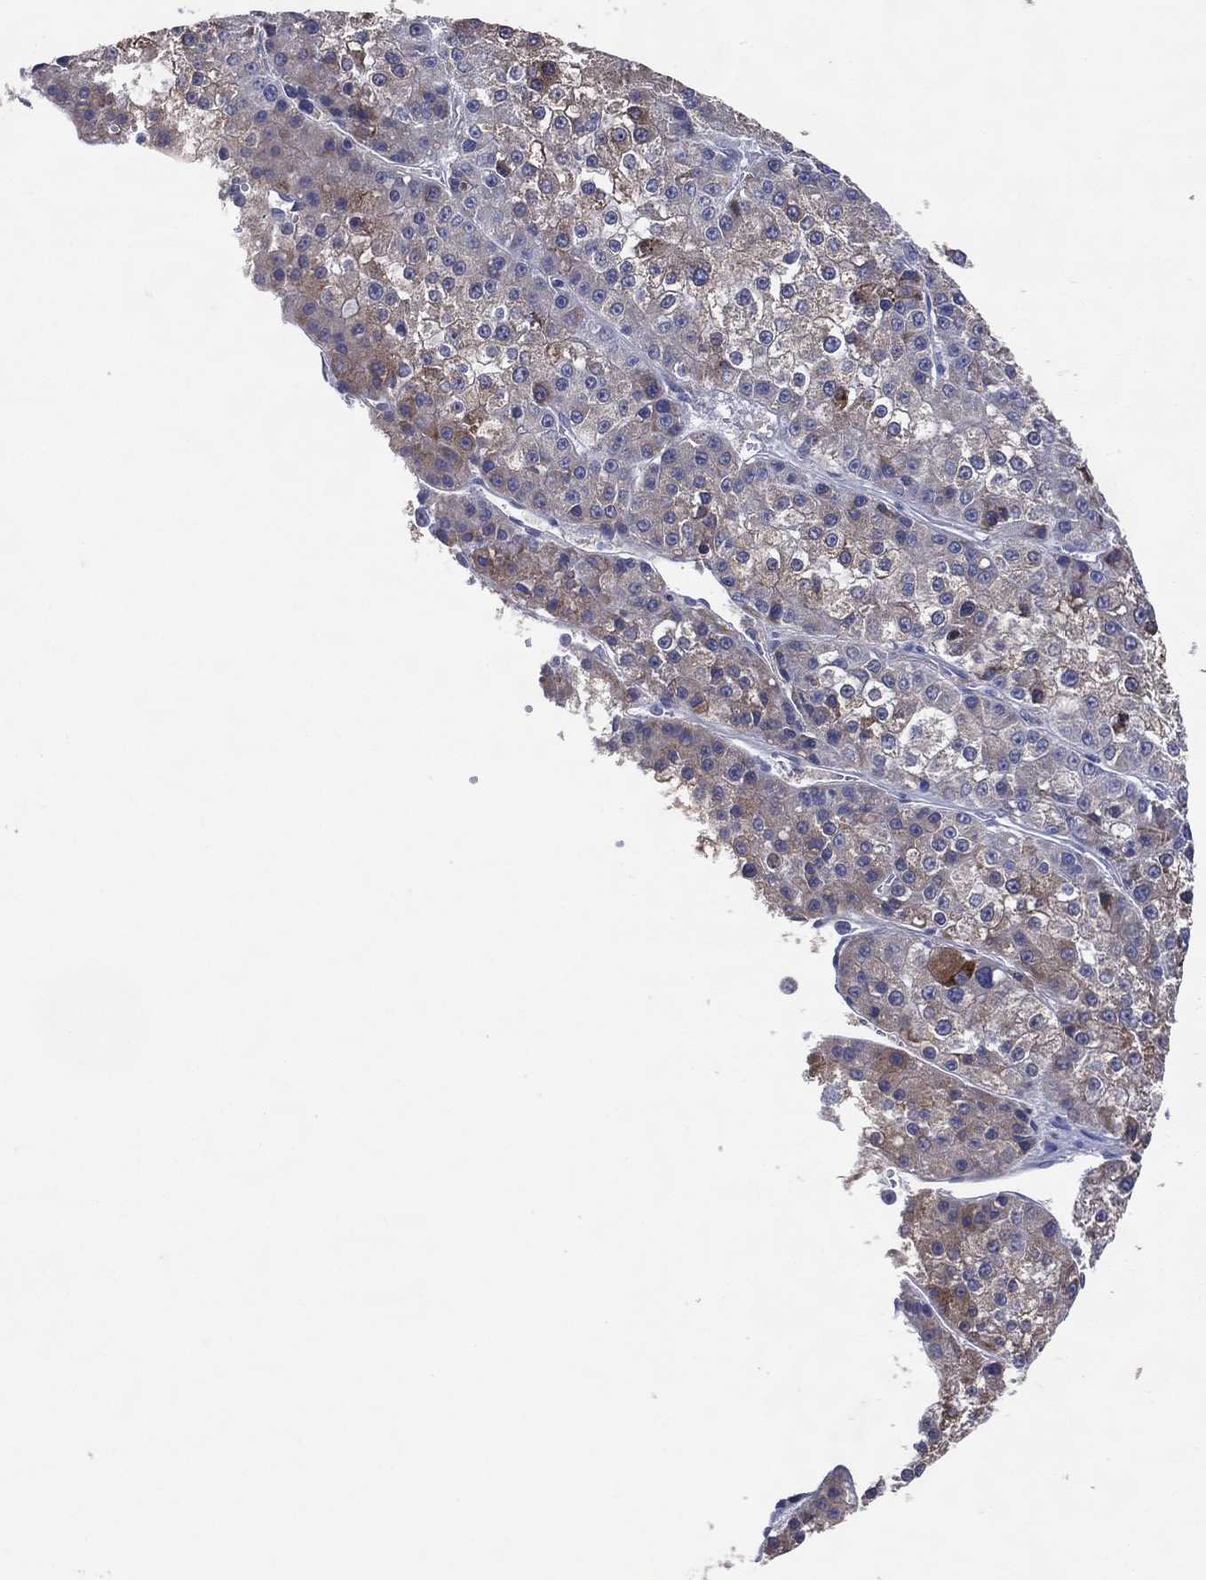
{"staining": {"intensity": "moderate", "quantity": "<25%", "location": "cytoplasmic/membranous"}, "tissue": "liver cancer", "cell_type": "Tumor cells", "image_type": "cancer", "snomed": [{"axis": "morphology", "description": "Carcinoma, Hepatocellular, NOS"}, {"axis": "topography", "description": "Liver"}], "caption": "Protein expression analysis of hepatocellular carcinoma (liver) exhibits moderate cytoplasmic/membranous staining in approximately <25% of tumor cells. (DAB IHC with brightfield microscopy, high magnification).", "gene": "DNAH6", "patient": {"sex": "female", "age": 73}}